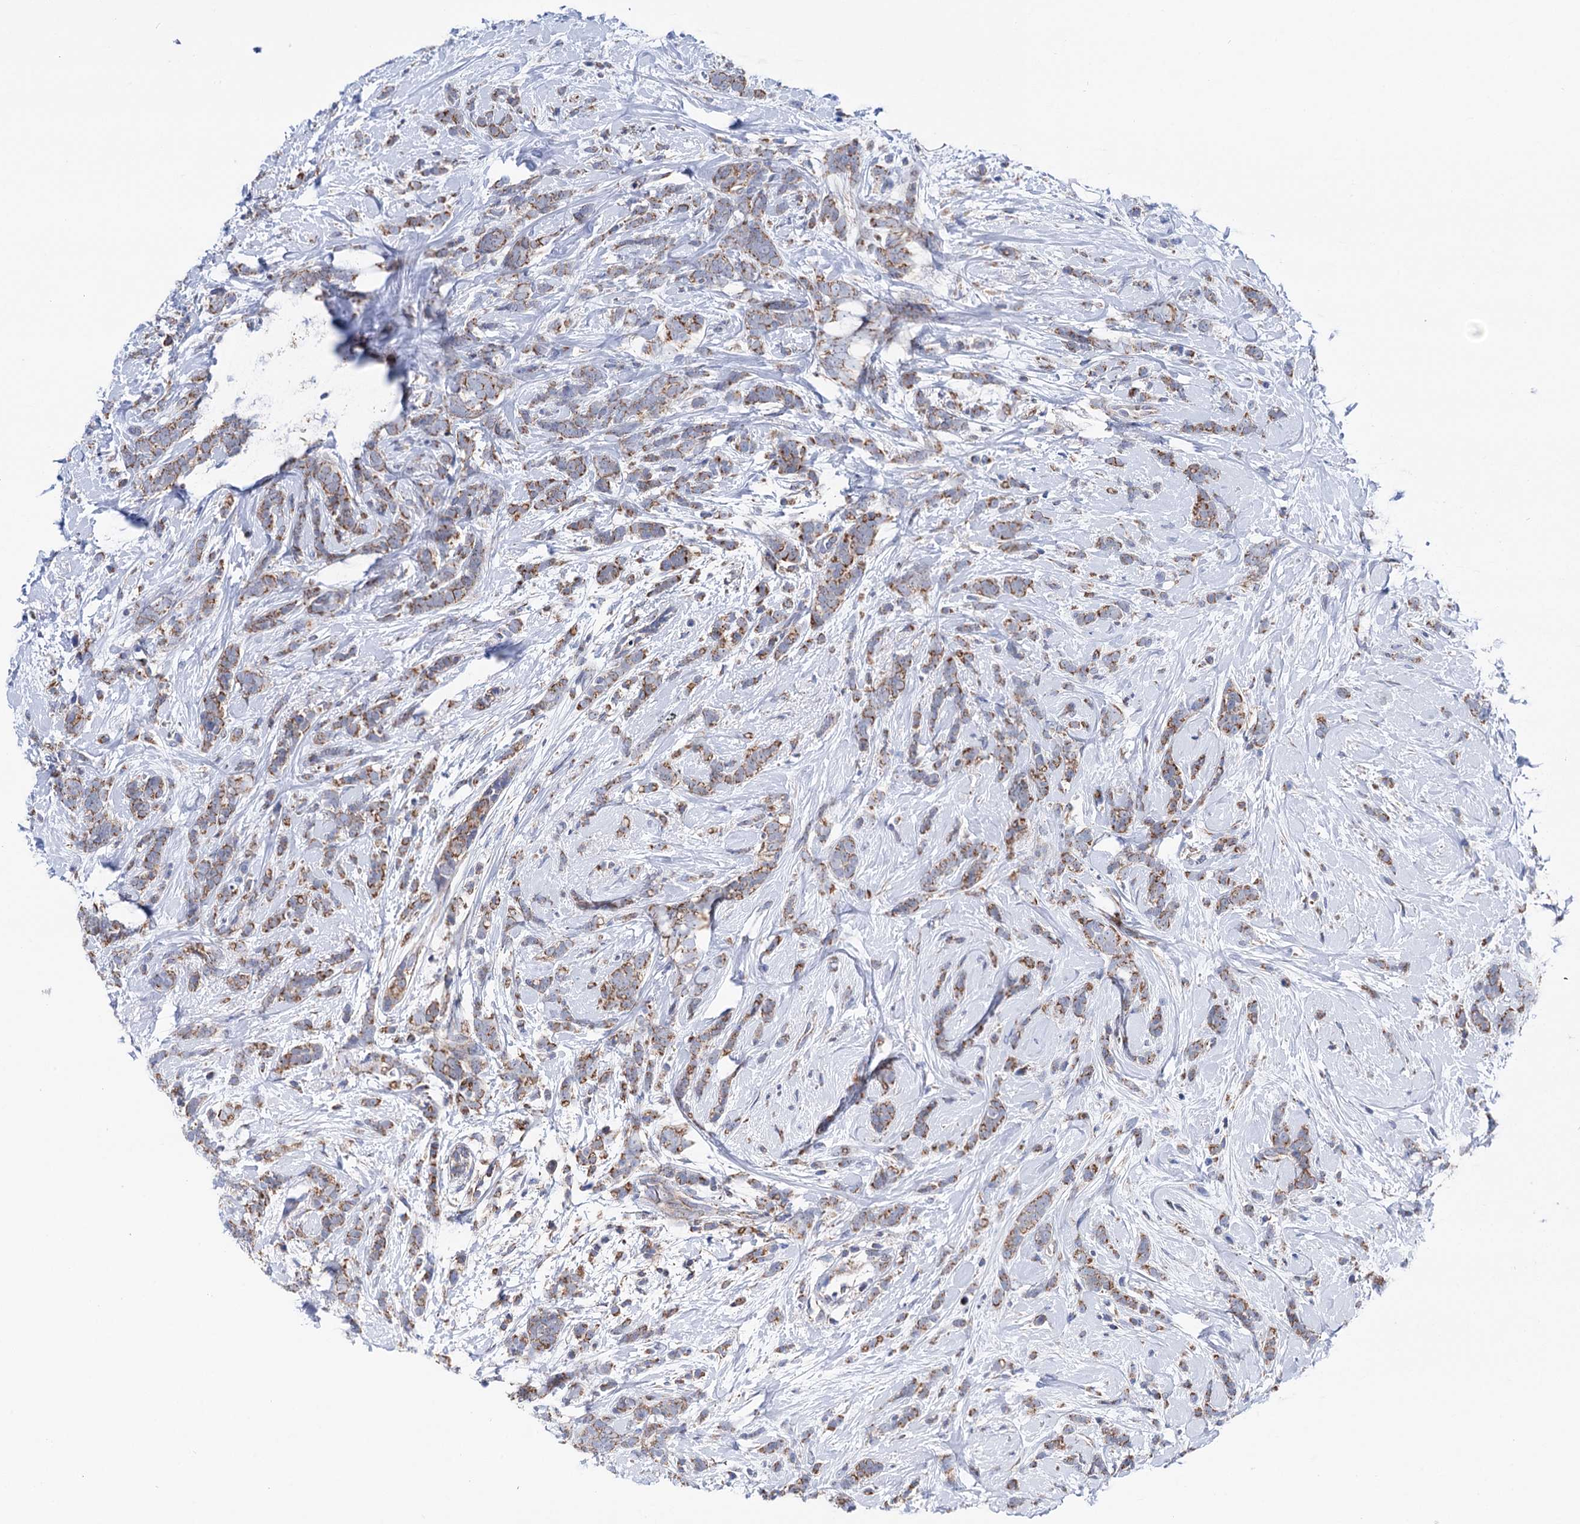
{"staining": {"intensity": "moderate", "quantity": ">75%", "location": "cytoplasmic/membranous"}, "tissue": "breast cancer", "cell_type": "Tumor cells", "image_type": "cancer", "snomed": [{"axis": "morphology", "description": "Lobular carcinoma"}, {"axis": "topography", "description": "Breast"}], "caption": "Lobular carcinoma (breast) stained for a protein shows moderate cytoplasmic/membranous positivity in tumor cells.", "gene": "SUCLA2", "patient": {"sex": "female", "age": 58}}